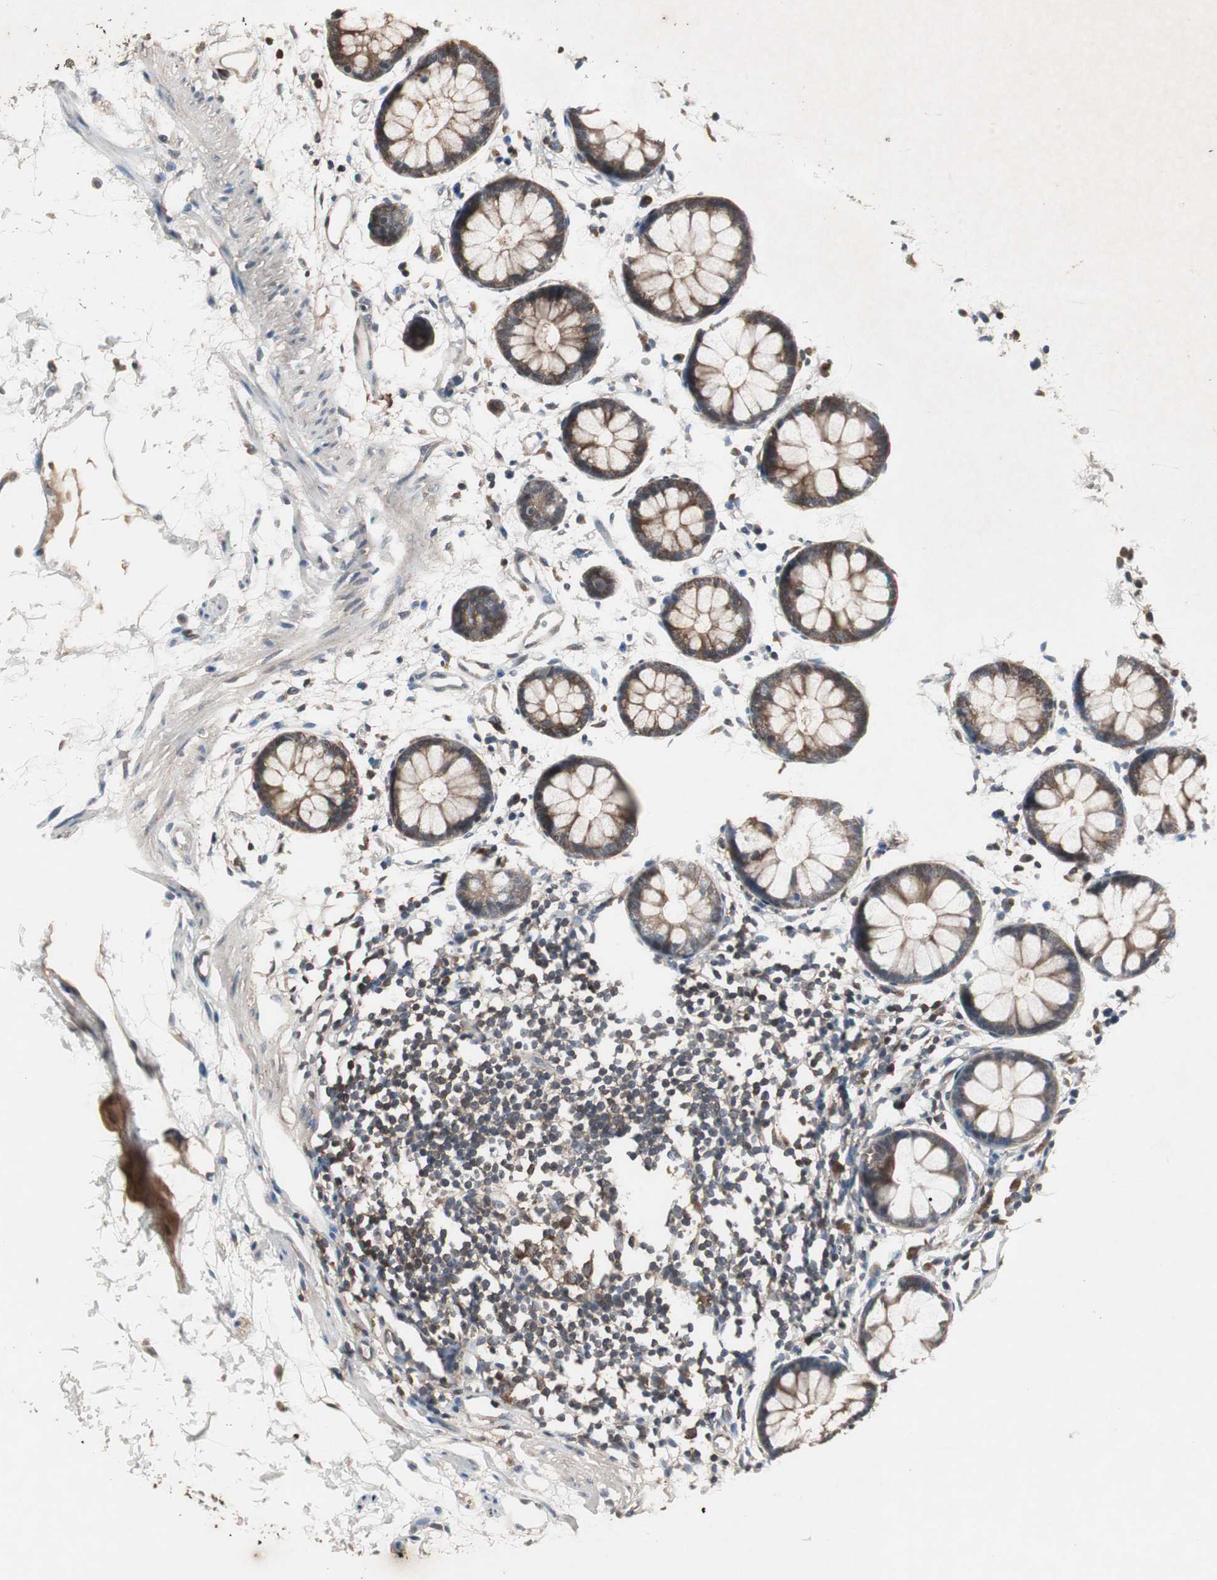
{"staining": {"intensity": "moderate", "quantity": ">75%", "location": "cytoplasmic/membranous"}, "tissue": "rectum", "cell_type": "Glandular cells", "image_type": "normal", "snomed": [{"axis": "morphology", "description": "Normal tissue, NOS"}, {"axis": "topography", "description": "Rectum"}], "caption": "This is a photomicrograph of IHC staining of normal rectum, which shows moderate expression in the cytoplasmic/membranous of glandular cells.", "gene": "ZSCAN22", "patient": {"sex": "female", "age": 66}}